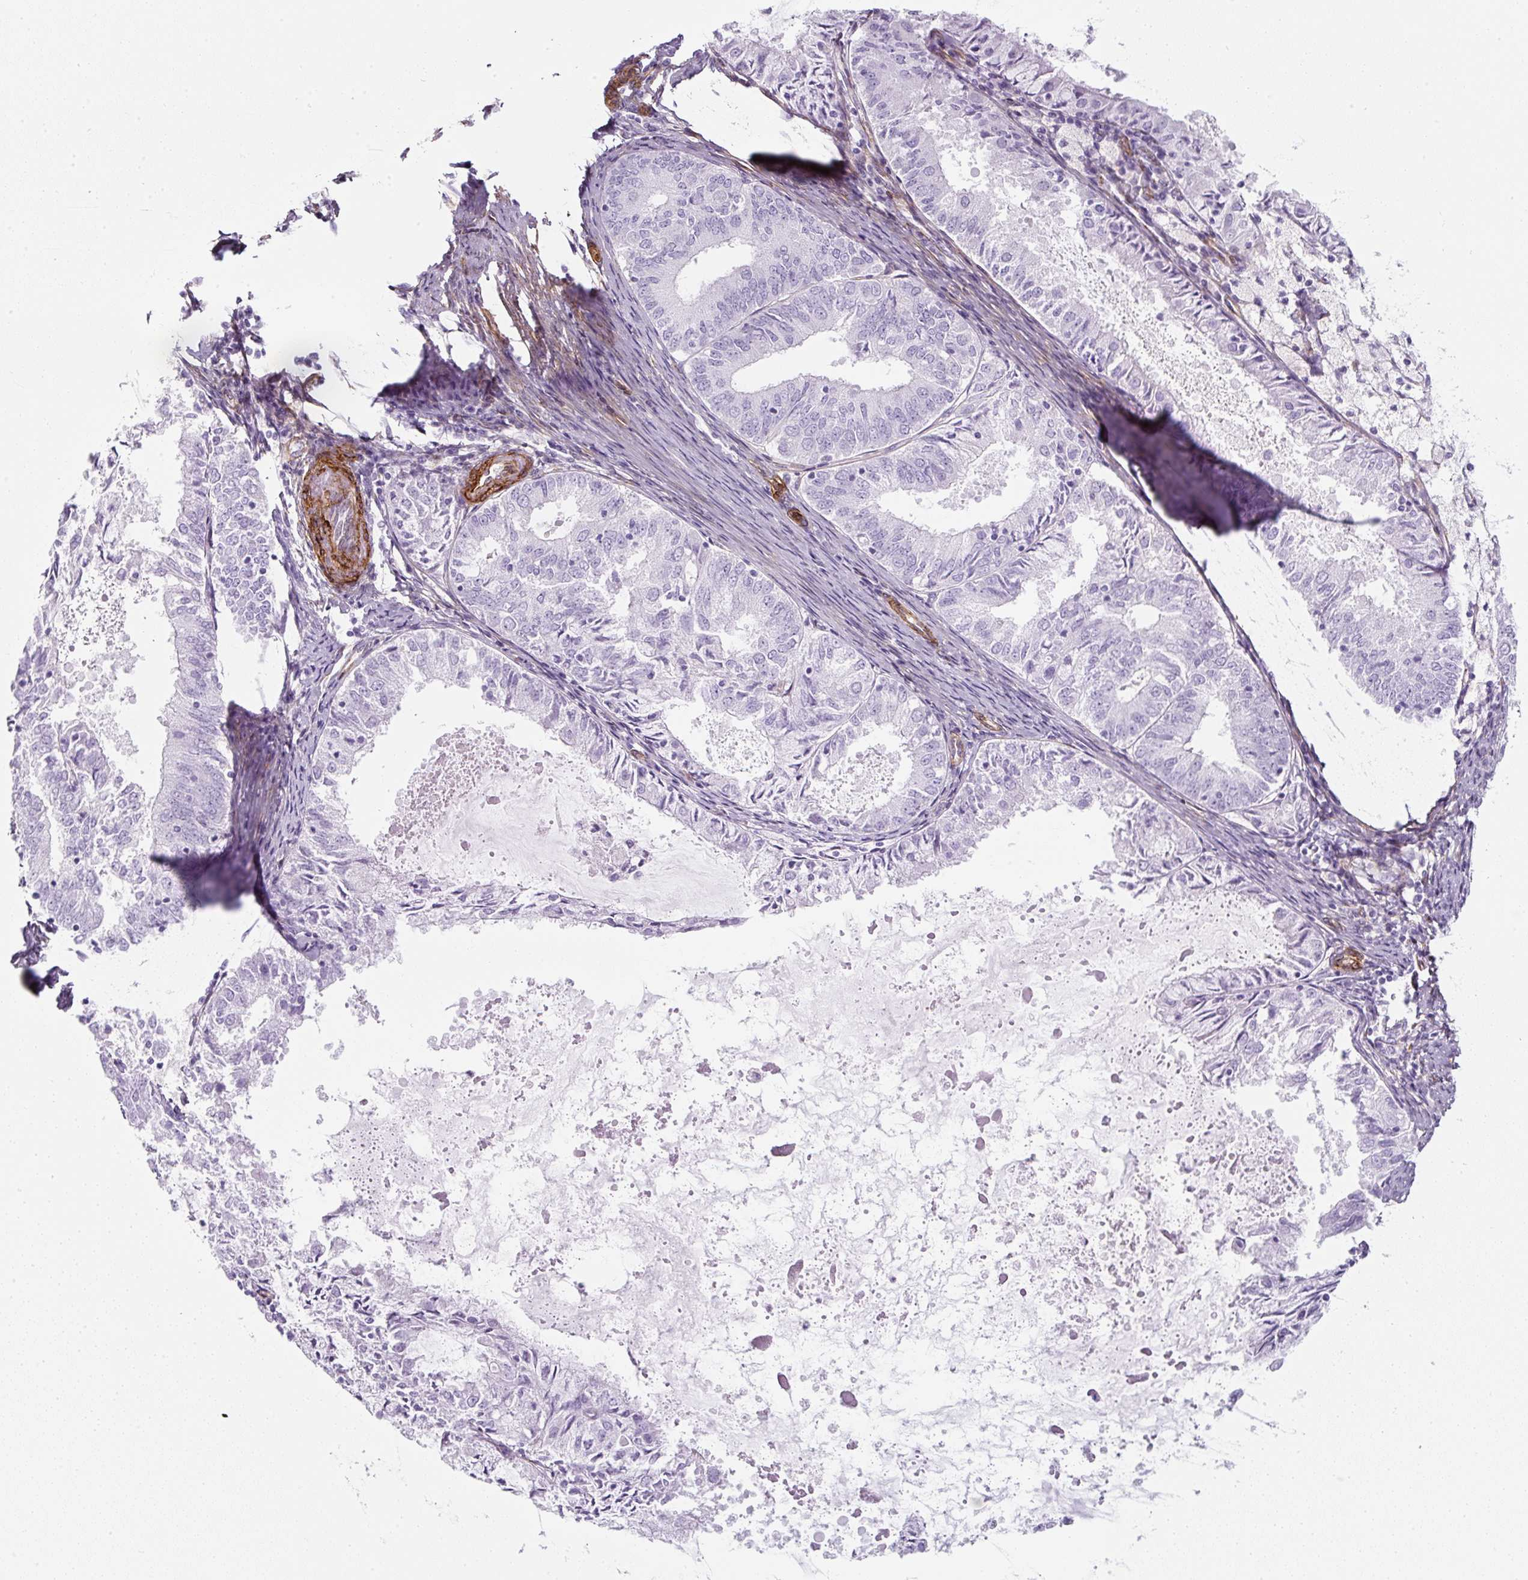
{"staining": {"intensity": "negative", "quantity": "none", "location": "none"}, "tissue": "endometrial cancer", "cell_type": "Tumor cells", "image_type": "cancer", "snomed": [{"axis": "morphology", "description": "Adenocarcinoma, NOS"}, {"axis": "topography", "description": "Endometrium"}], "caption": "Tumor cells are negative for protein expression in human endometrial cancer. Nuclei are stained in blue.", "gene": "CAVIN3", "patient": {"sex": "female", "age": 57}}